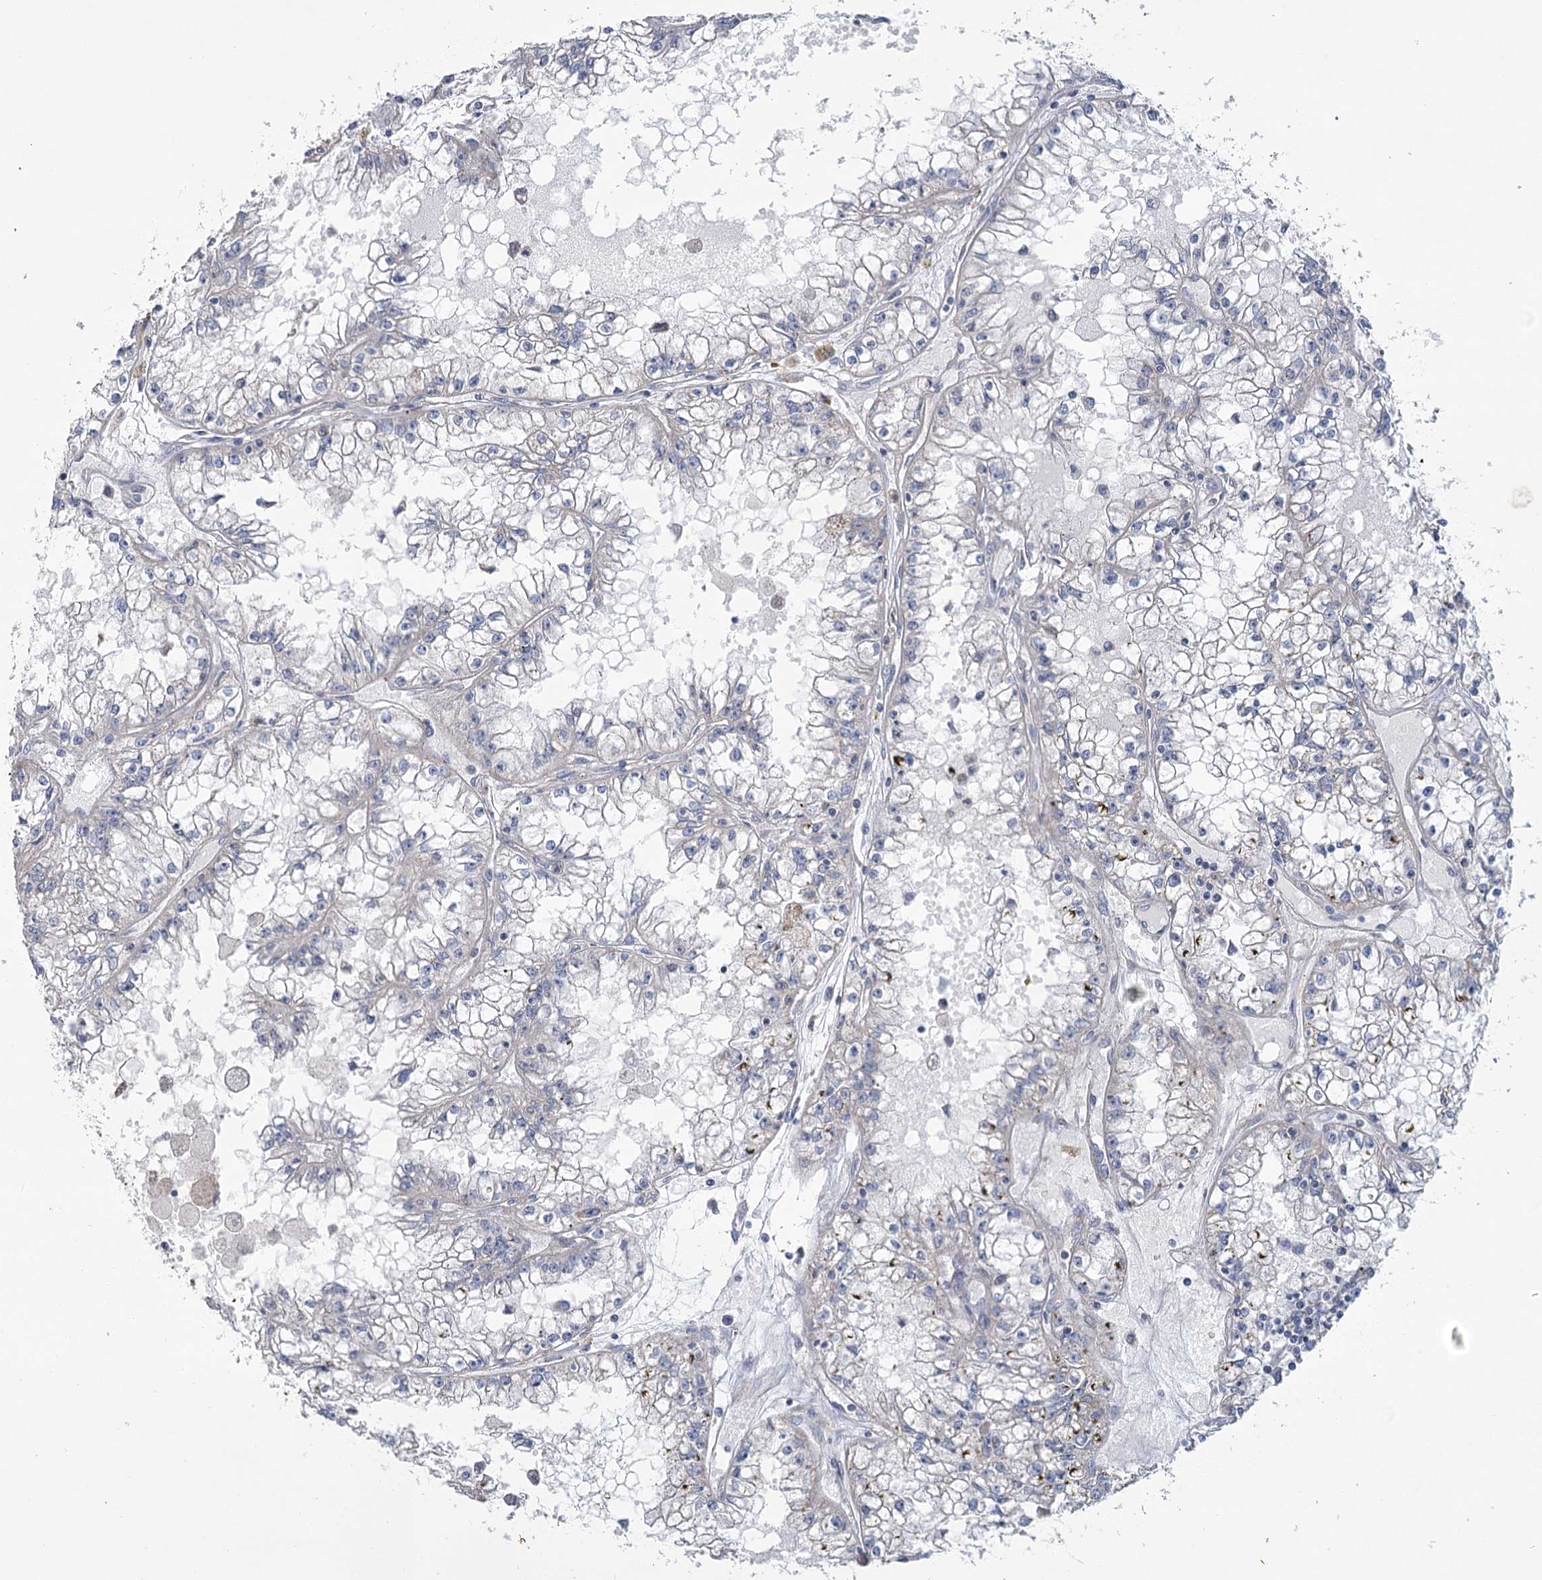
{"staining": {"intensity": "negative", "quantity": "none", "location": "none"}, "tissue": "renal cancer", "cell_type": "Tumor cells", "image_type": "cancer", "snomed": [{"axis": "morphology", "description": "Adenocarcinoma, NOS"}, {"axis": "topography", "description": "Kidney"}], "caption": "High power microscopy histopathology image of an IHC micrograph of renal cancer (adenocarcinoma), revealing no significant positivity in tumor cells.", "gene": "SNX7", "patient": {"sex": "male", "age": 56}}